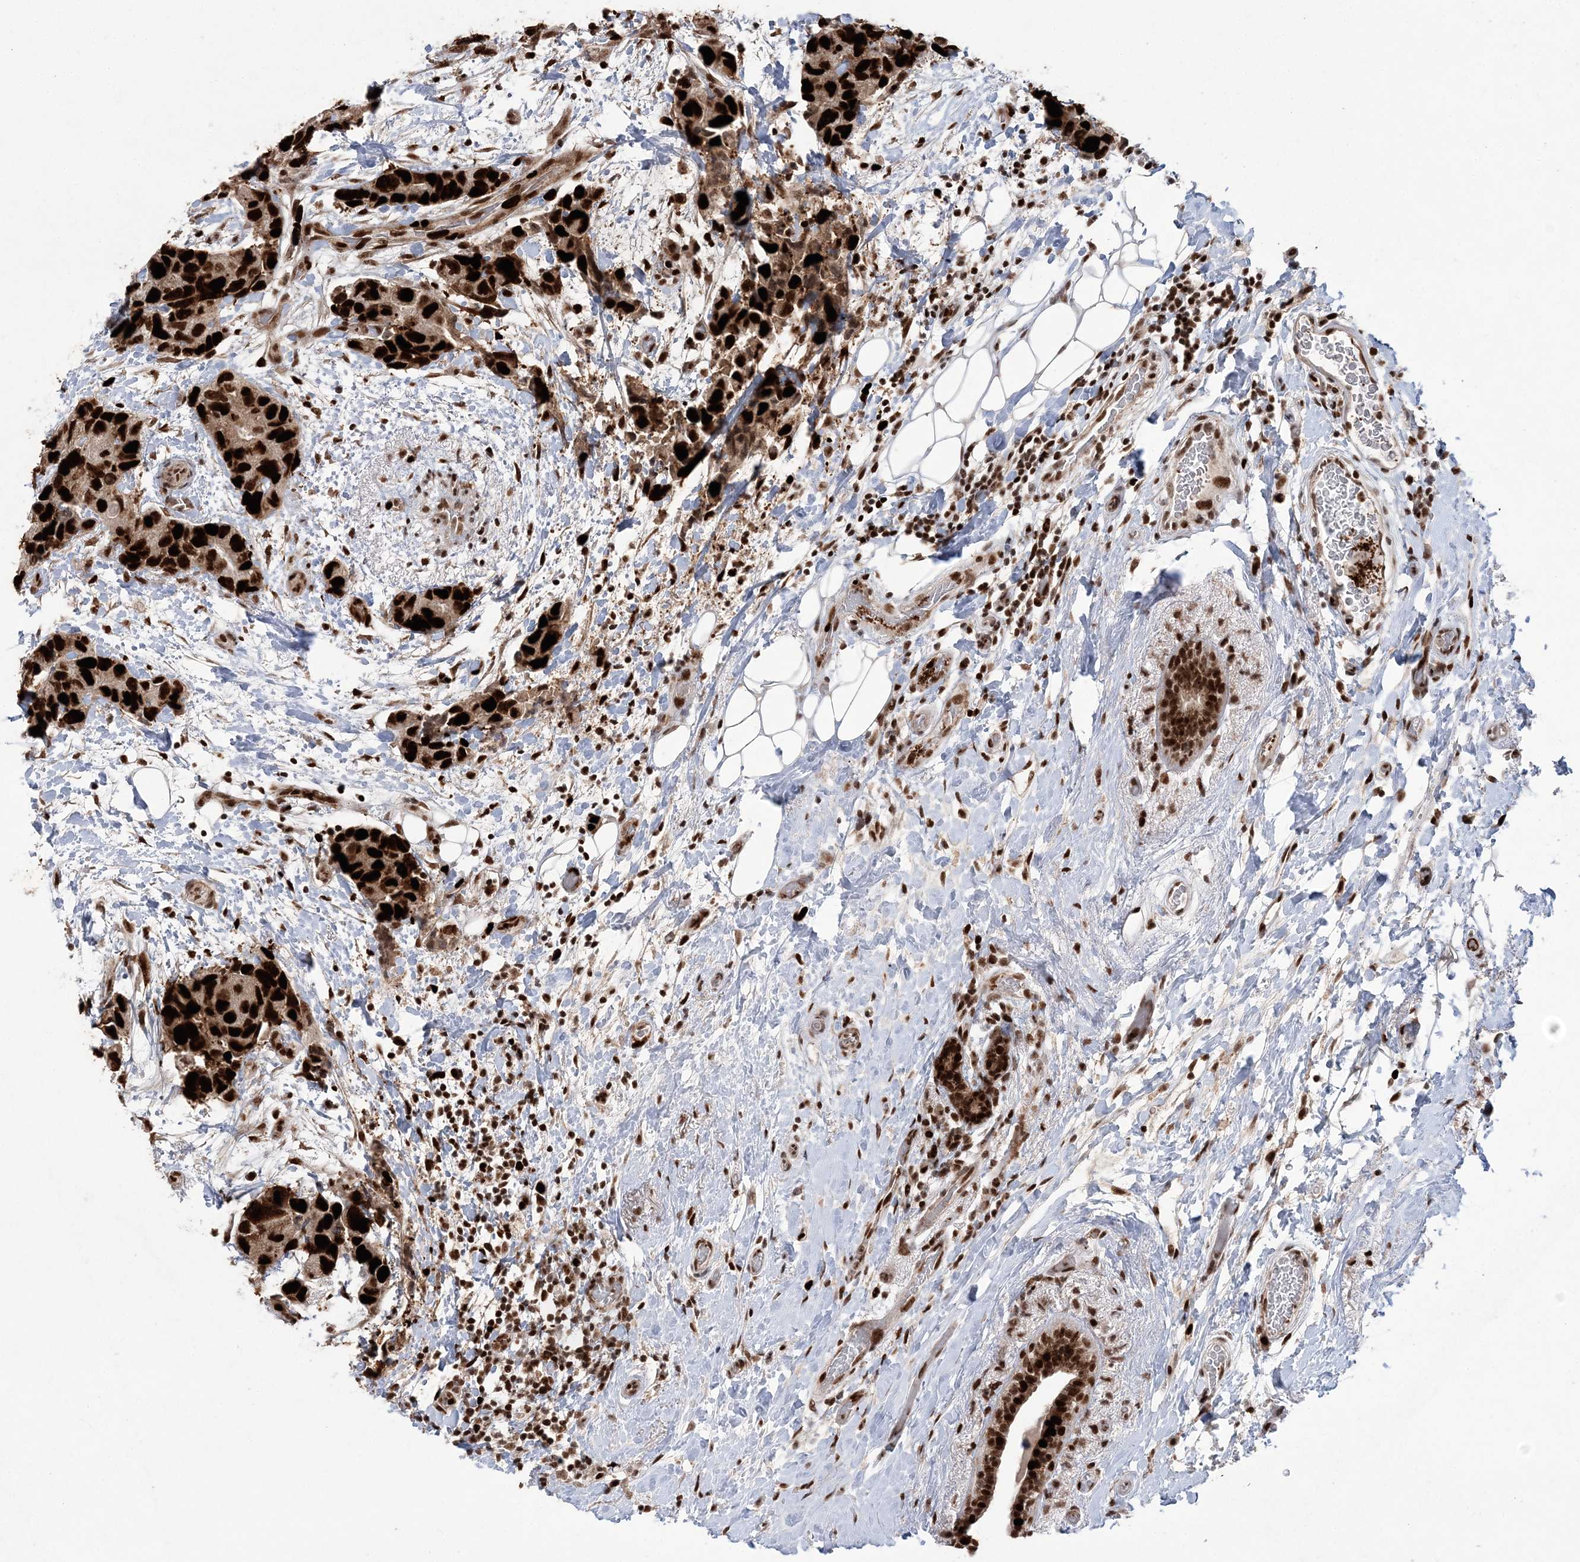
{"staining": {"intensity": "strong", "quantity": ">75%", "location": "nuclear"}, "tissue": "breast cancer", "cell_type": "Tumor cells", "image_type": "cancer", "snomed": [{"axis": "morphology", "description": "Duct carcinoma"}, {"axis": "topography", "description": "Breast"}], "caption": "Immunohistochemical staining of breast infiltrating ductal carcinoma reveals high levels of strong nuclear protein staining in approximately >75% of tumor cells. Using DAB (3,3'-diaminobenzidine) (brown) and hematoxylin (blue) stains, captured at high magnification using brightfield microscopy.", "gene": "LIG1", "patient": {"sex": "female", "age": 62}}